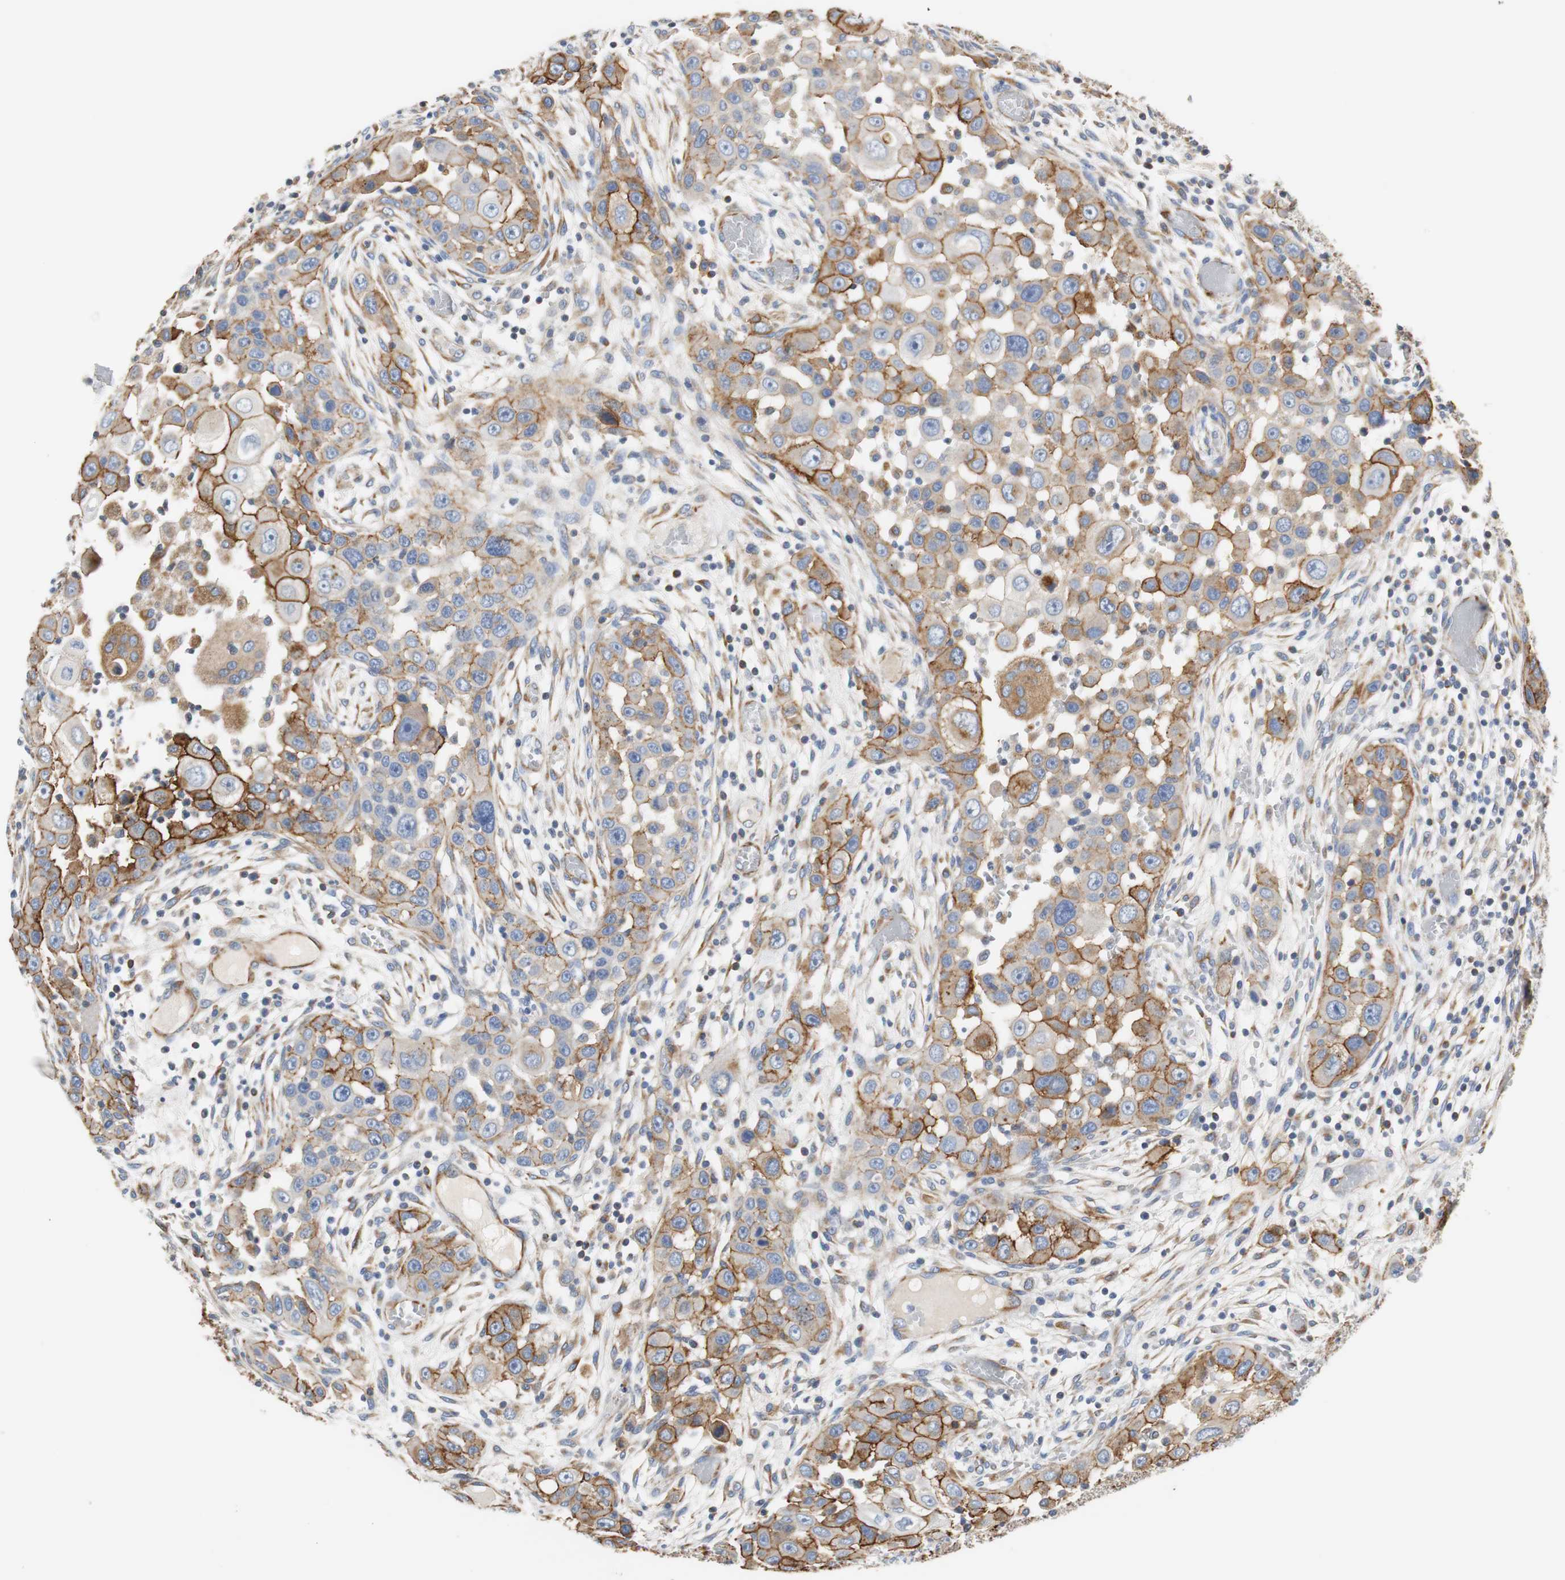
{"staining": {"intensity": "strong", "quantity": ">75%", "location": "cytoplasmic/membranous"}, "tissue": "head and neck cancer", "cell_type": "Tumor cells", "image_type": "cancer", "snomed": [{"axis": "morphology", "description": "Carcinoma, NOS"}, {"axis": "topography", "description": "Head-Neck"}], "caption": "Head and neck cancer (carcinoma) stained with a brown dye shows strong cytoplasmic/membranous positive expression in approximately >75% of tumor cells.", "gene": "PCK1", "patient": {"sex": "male", "age": 87}}